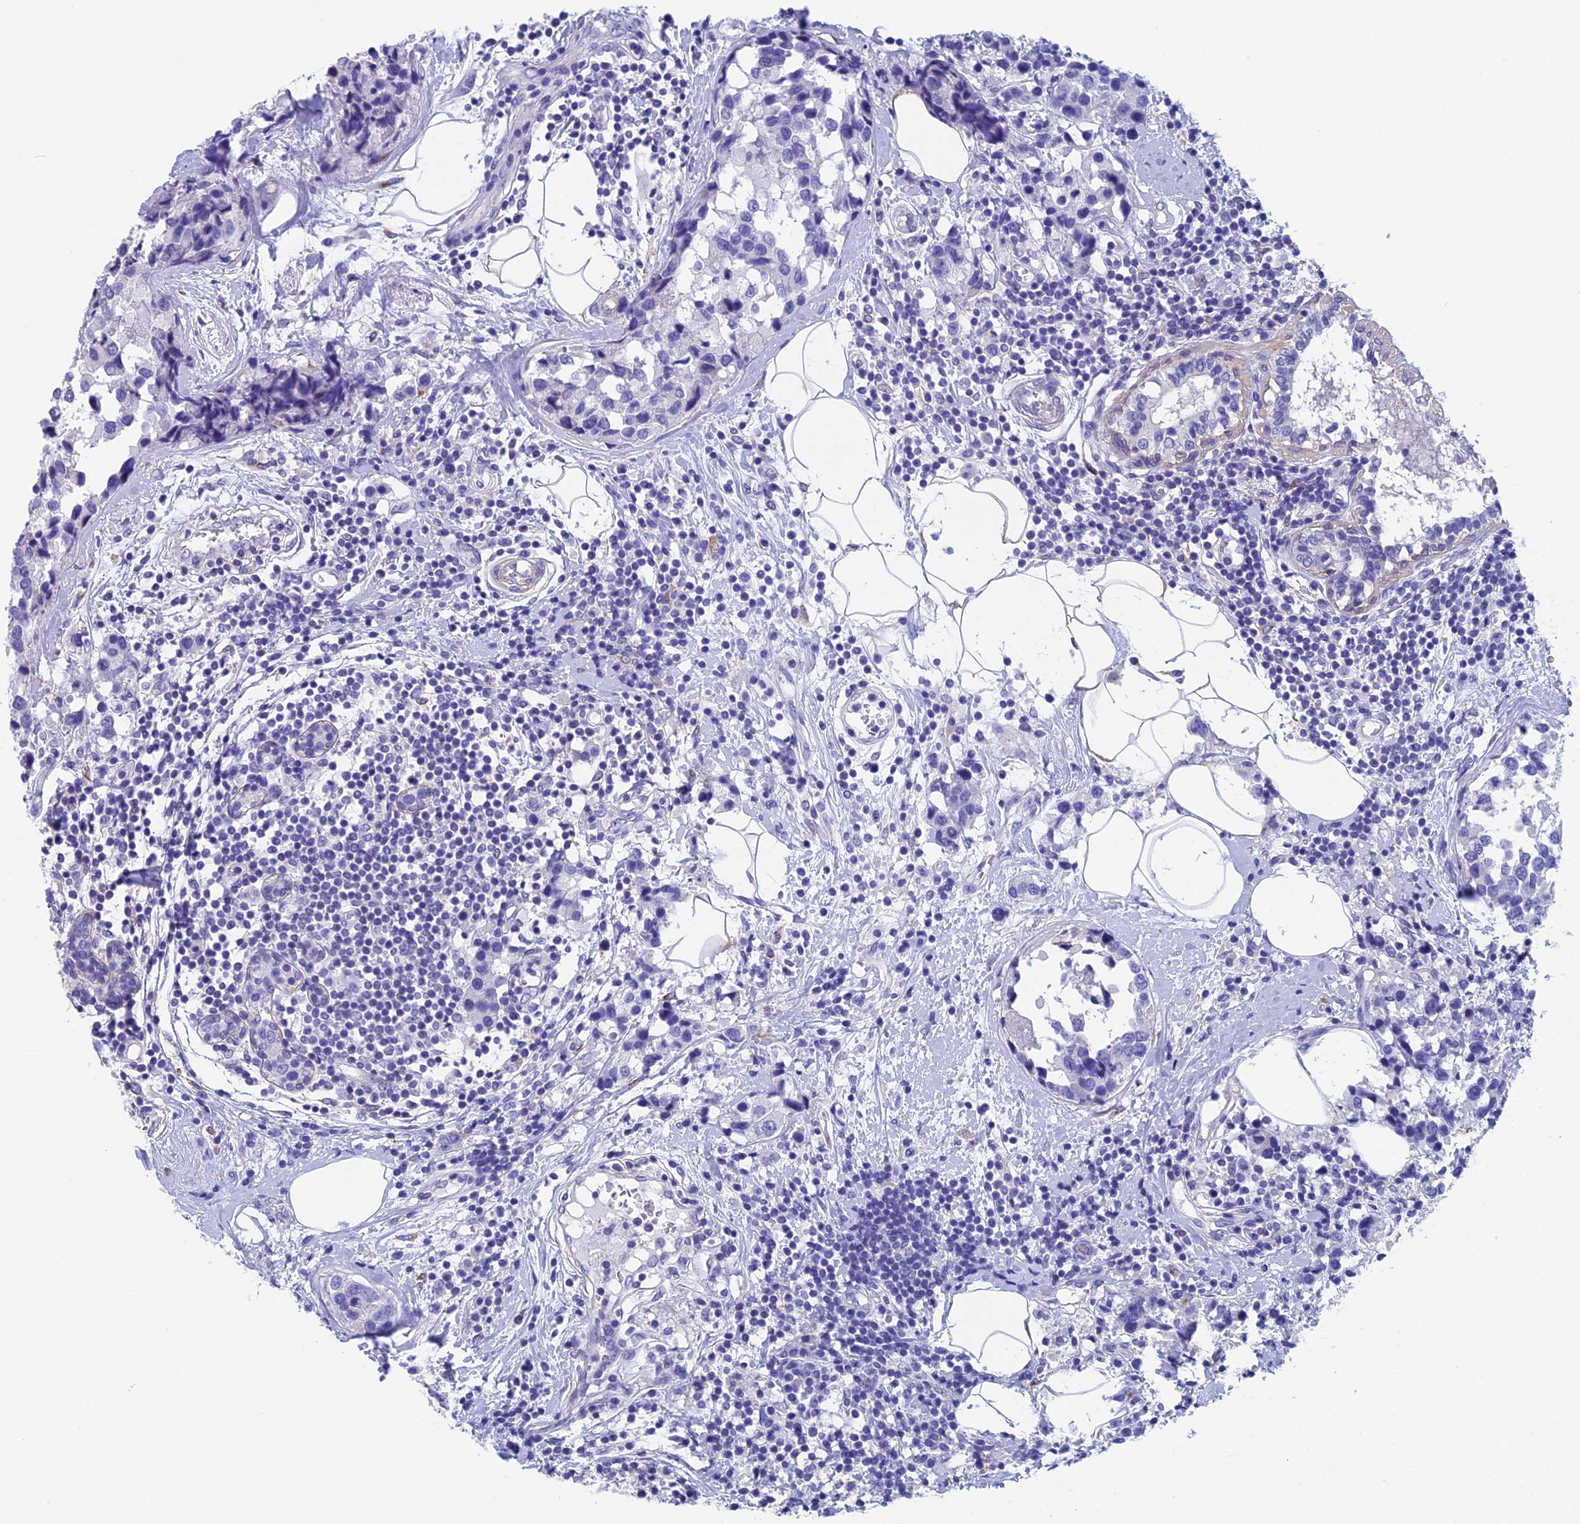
{"staining": {"intensity": "negative", "quantity": "none", "location": "none"}, "tissue": "breast cancer", "cell_type": "Tumor cells", "image_type": "cancer", "snomed": [{"axis": "morphology", "description": "Lobular carcinoma"}, {"axis": "topography", "description": "Breast"}], "caption": "Histopathology image shows no significant protein positivity in tumor cells of breast lobular carcinoma. (Immunohistochemistry (ihc), brightfield microscopy, high magnification).", "gene": "ADH7", "patient": {"sex": "female", "age": 59}}